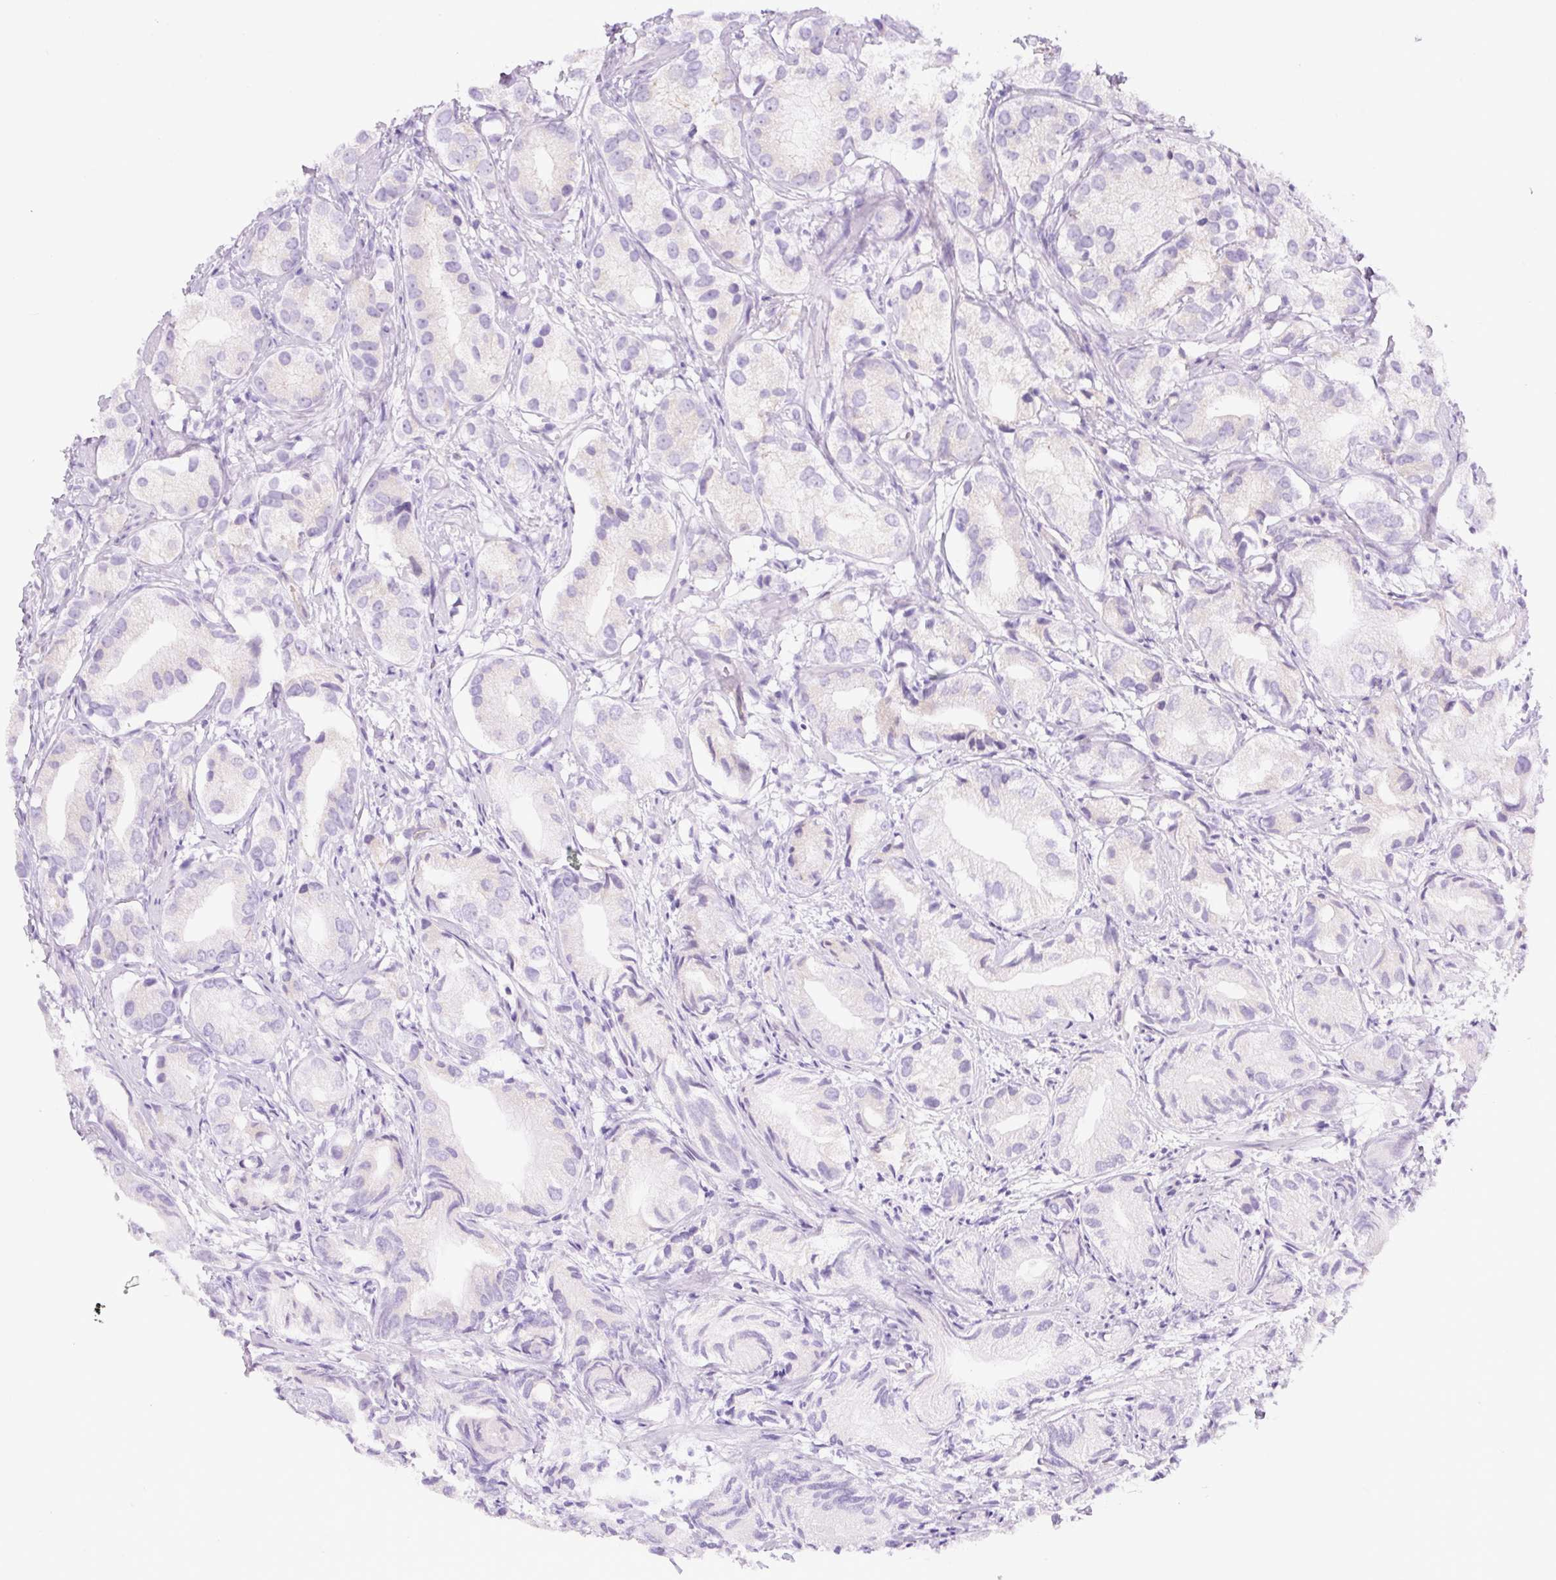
{"staining": {"intensity": "negative", "quantity": "none", "location": "none"}, "tissue": "prostate cancer", "cell_type": "Tumor cells", "image_type": "cancer", "snomed": [{"axis": "morphology", "description": "Adenocarcinoma, High grade"}, {"axis": "topography", "description": "Prostate"}], "caption": "The image exhibits no staining of tumor cells in prostate adenocarcinoma (high-grade).", "gene": "RSPO4", "patient": {"sex": "male", "age": 82}}